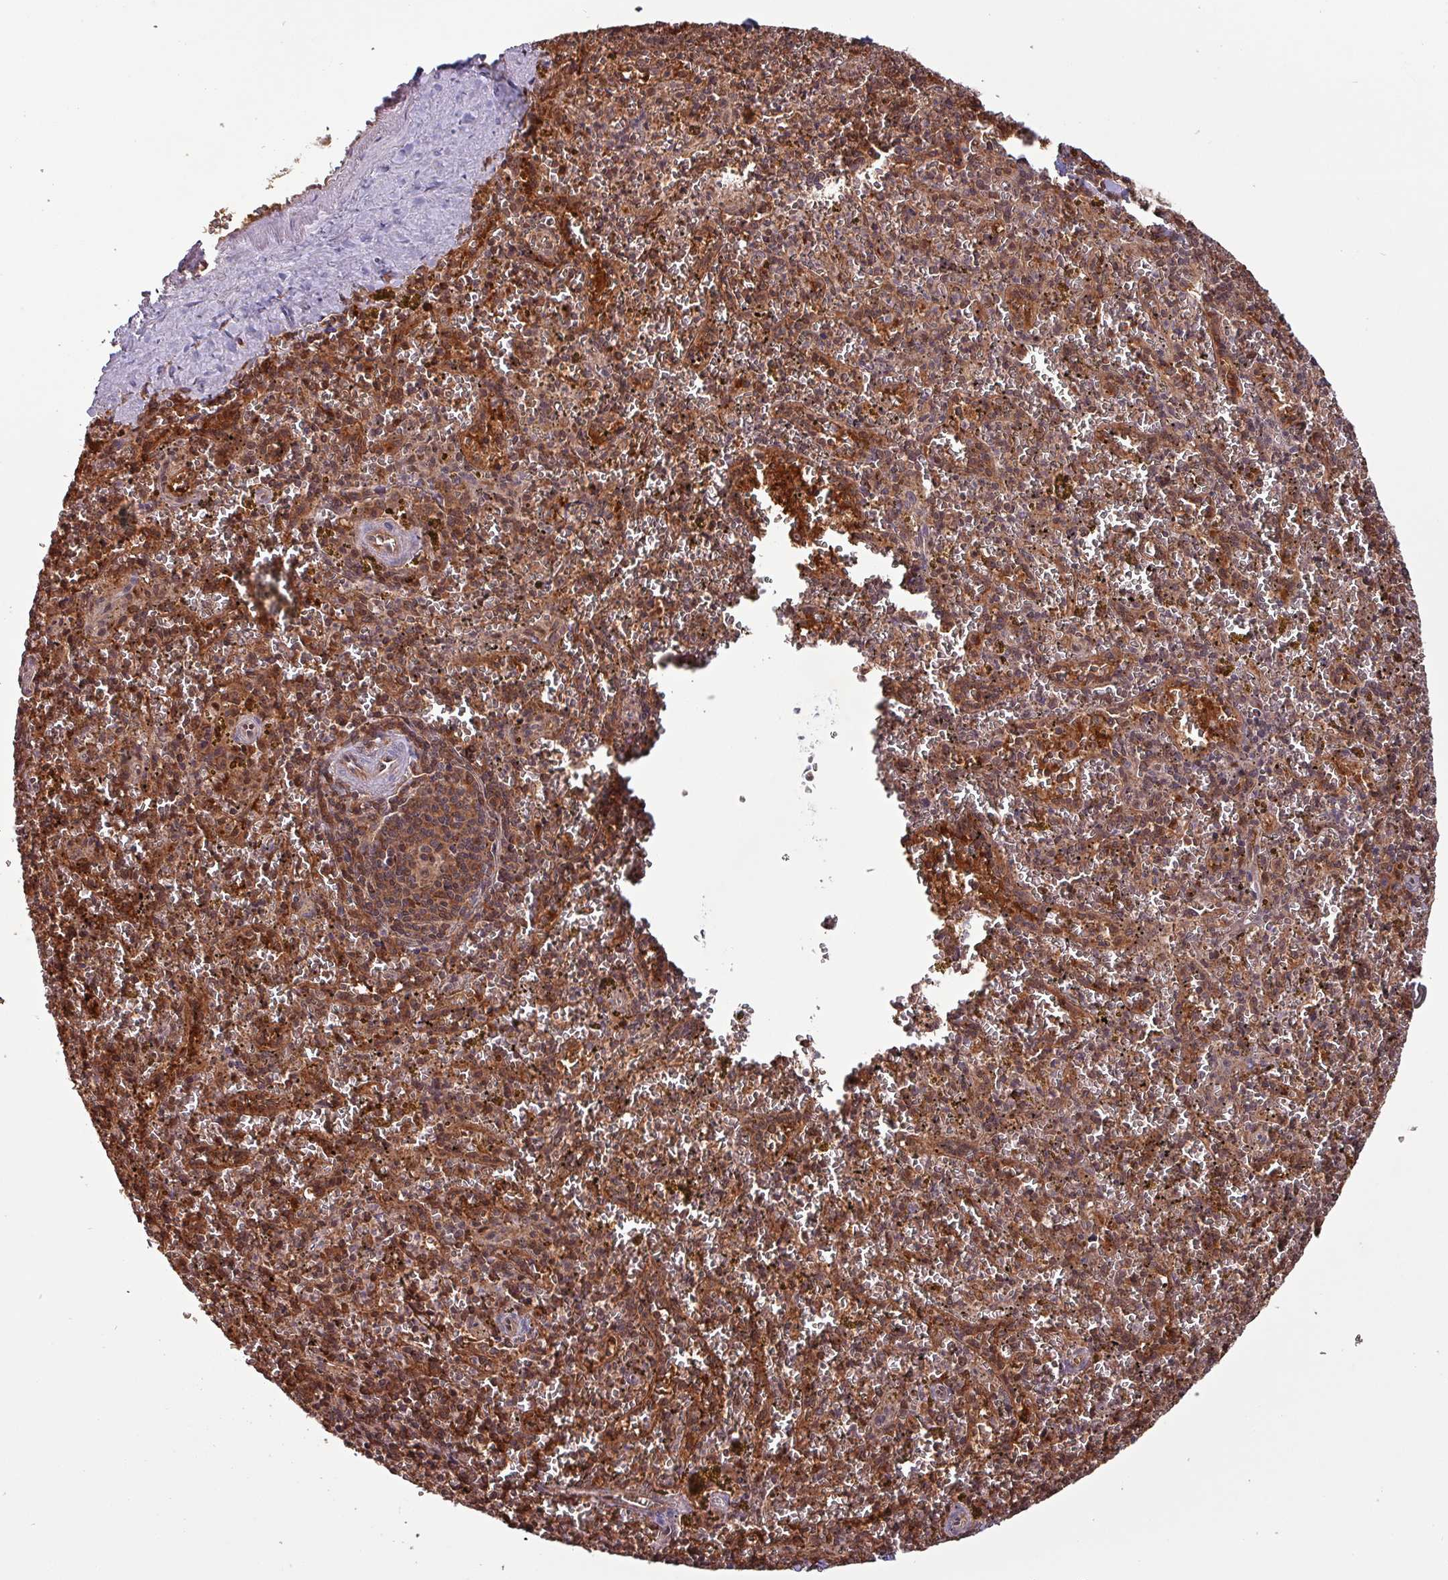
{"staining": {"intensity": "moderate", "quantity": ">75%", "location": "cytoplasmic/membranous,nuclear"}, "tissue": "spleen", "cell_type": "Cells in red pulp", "image_type": "normal", "snomed": [{"axis": "morphology", "description": "Normal tissue, NOS"}, {"axis": "topography", "description": "Spleen"}], "caption": "Spleen stained for a protein demonstrates moderate cytoplasmic/membranous,nuclear positivity in cells in red pulp. (DAB (3,3'-diaminobenzidine) IHC with brightfield microscopy, high magnification).", "gene": "PSMB8", "patient": {"sex": "male", "age": 57}}